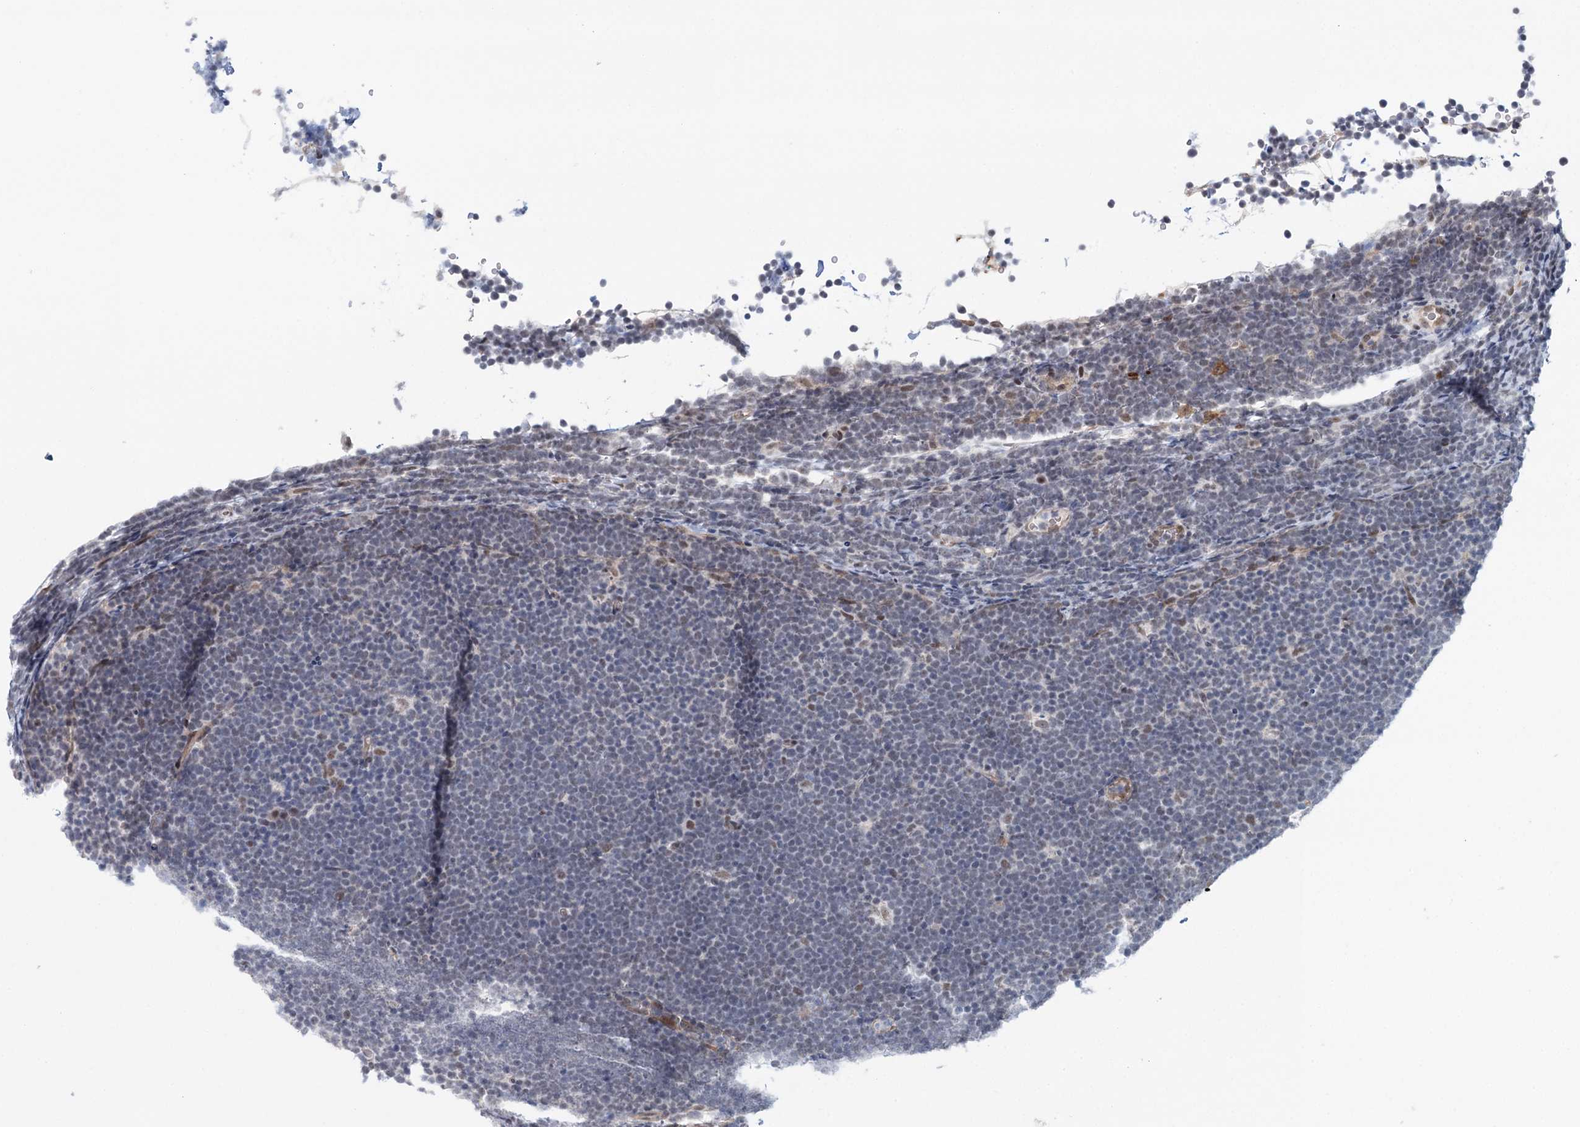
{"staining": {"intensity": "negative", "quantity": "none", "location": "none"}, "tissue": "lymphoma", "cell_type": "Tumor cells", "image_type": "cancer", "snomed": [{"axis": "morphology", "description": "Malignant lymphoma, non-Hodgkin's type, High grade"}, {"axis": "topography", "description": "Lymph node"}], "caption": "Lymphoma was stained to show a protein in brown. There is no significant positivity in tumor cells.", "gene": "FAM53A", "patient": {"sex": "male", "age": 13}}